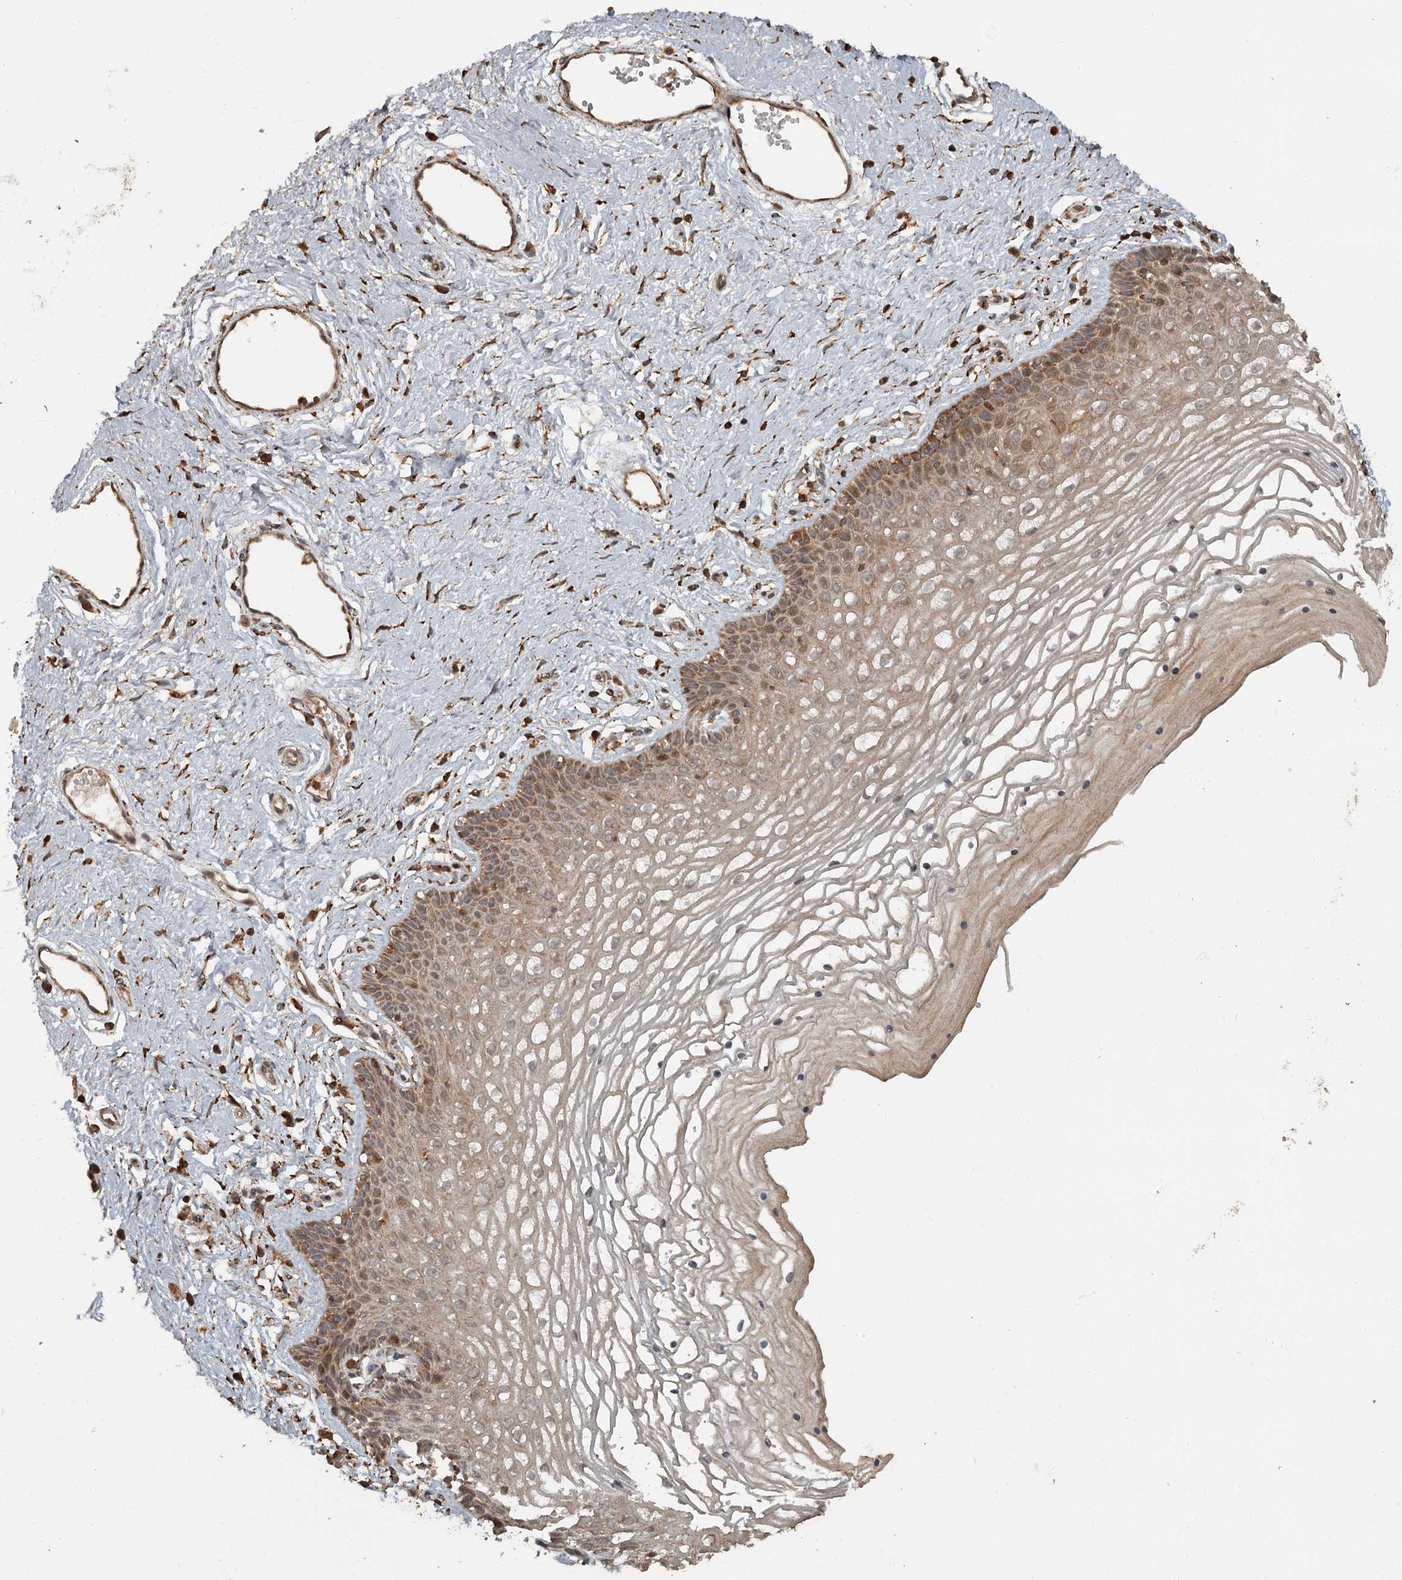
{"staining": {"intensity": "moderate", "quantity": "25%-75%", "location": "cytoplasmic/membranous"}, "tissue": "vagina", "cell_type": "Squamous epithelial cells", "image_type": "normal", "snomed": [{"axis": "morphology", "description": "Normal tissue, NOS"}, {"axis": "topography", "description": "Vagina"}], "caption": "Immunohistochemistry (IHC) of unremarkable vagina displays medium levels of moderate cytoplasmic/membranous staining in about 25%-75% of squamous epithelial cells. The staining is performed using DAB (3,3'-diaminobenzidine) brown chromogen to label protein expression. The nuclei are counter-stained blue using hematoxylin.", "gene": "FAXC", "patient": {"sex": "female", "age": 46}}